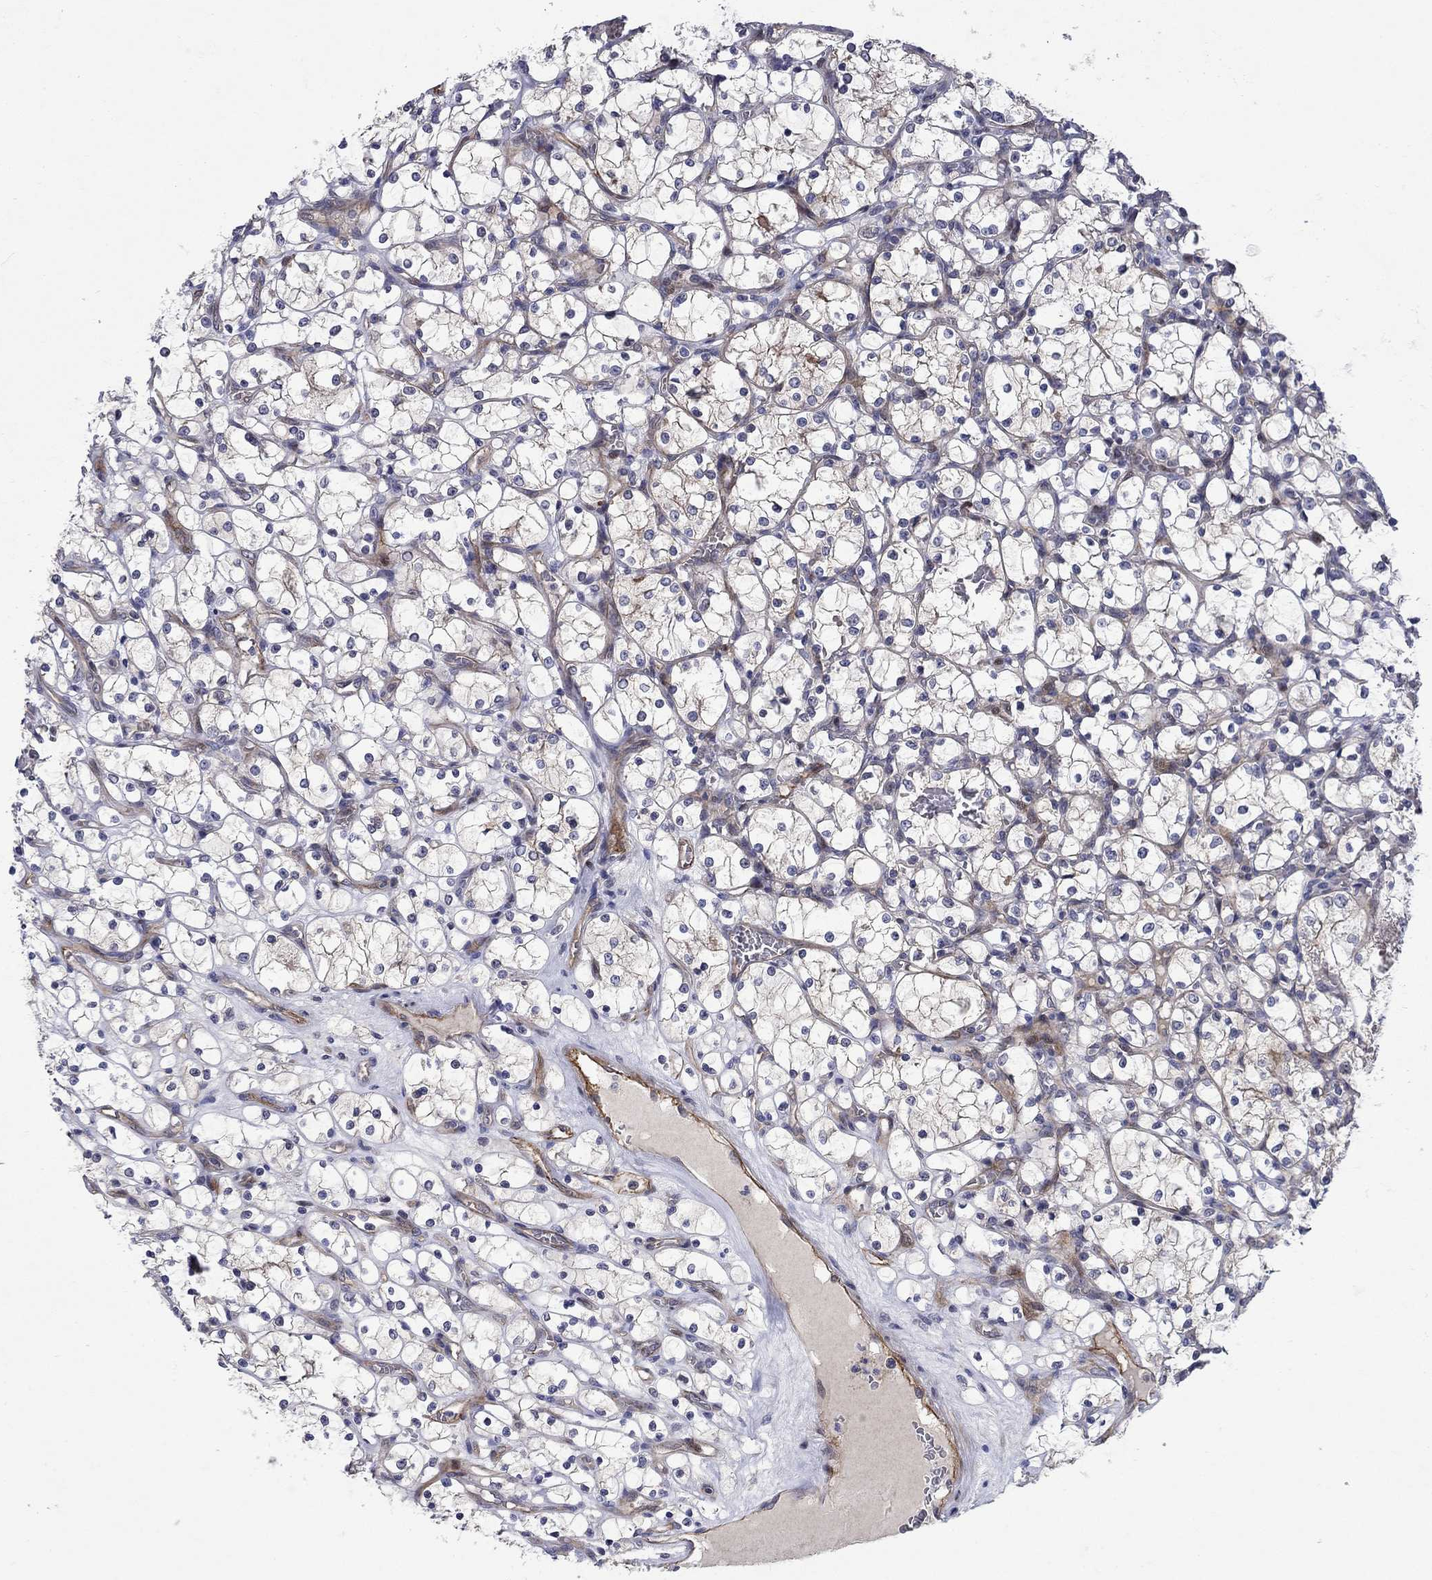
{"staining": {"intensity": "strong", "quantity": "<25%", "location": "cytoplasmic/membranous"}, "tissue": "renal cancer", "cell_type": "Tumor cells", "image_type": "cancer", "snomed": [{"axis": "morphology", "description": "Adenocarcinoma, NOS"}, {"axis": "topography", "description": "Kidney"}], "caption": "A micrograph showing strong cytoplasmic/membranous positivity in approximately <25% of tumor cells in adenocarcinoma (renal), as visualized by brown immunohistochemical staining.", "gene": "SLC7A1", "patient": {"sex": "female", "age": 69}}